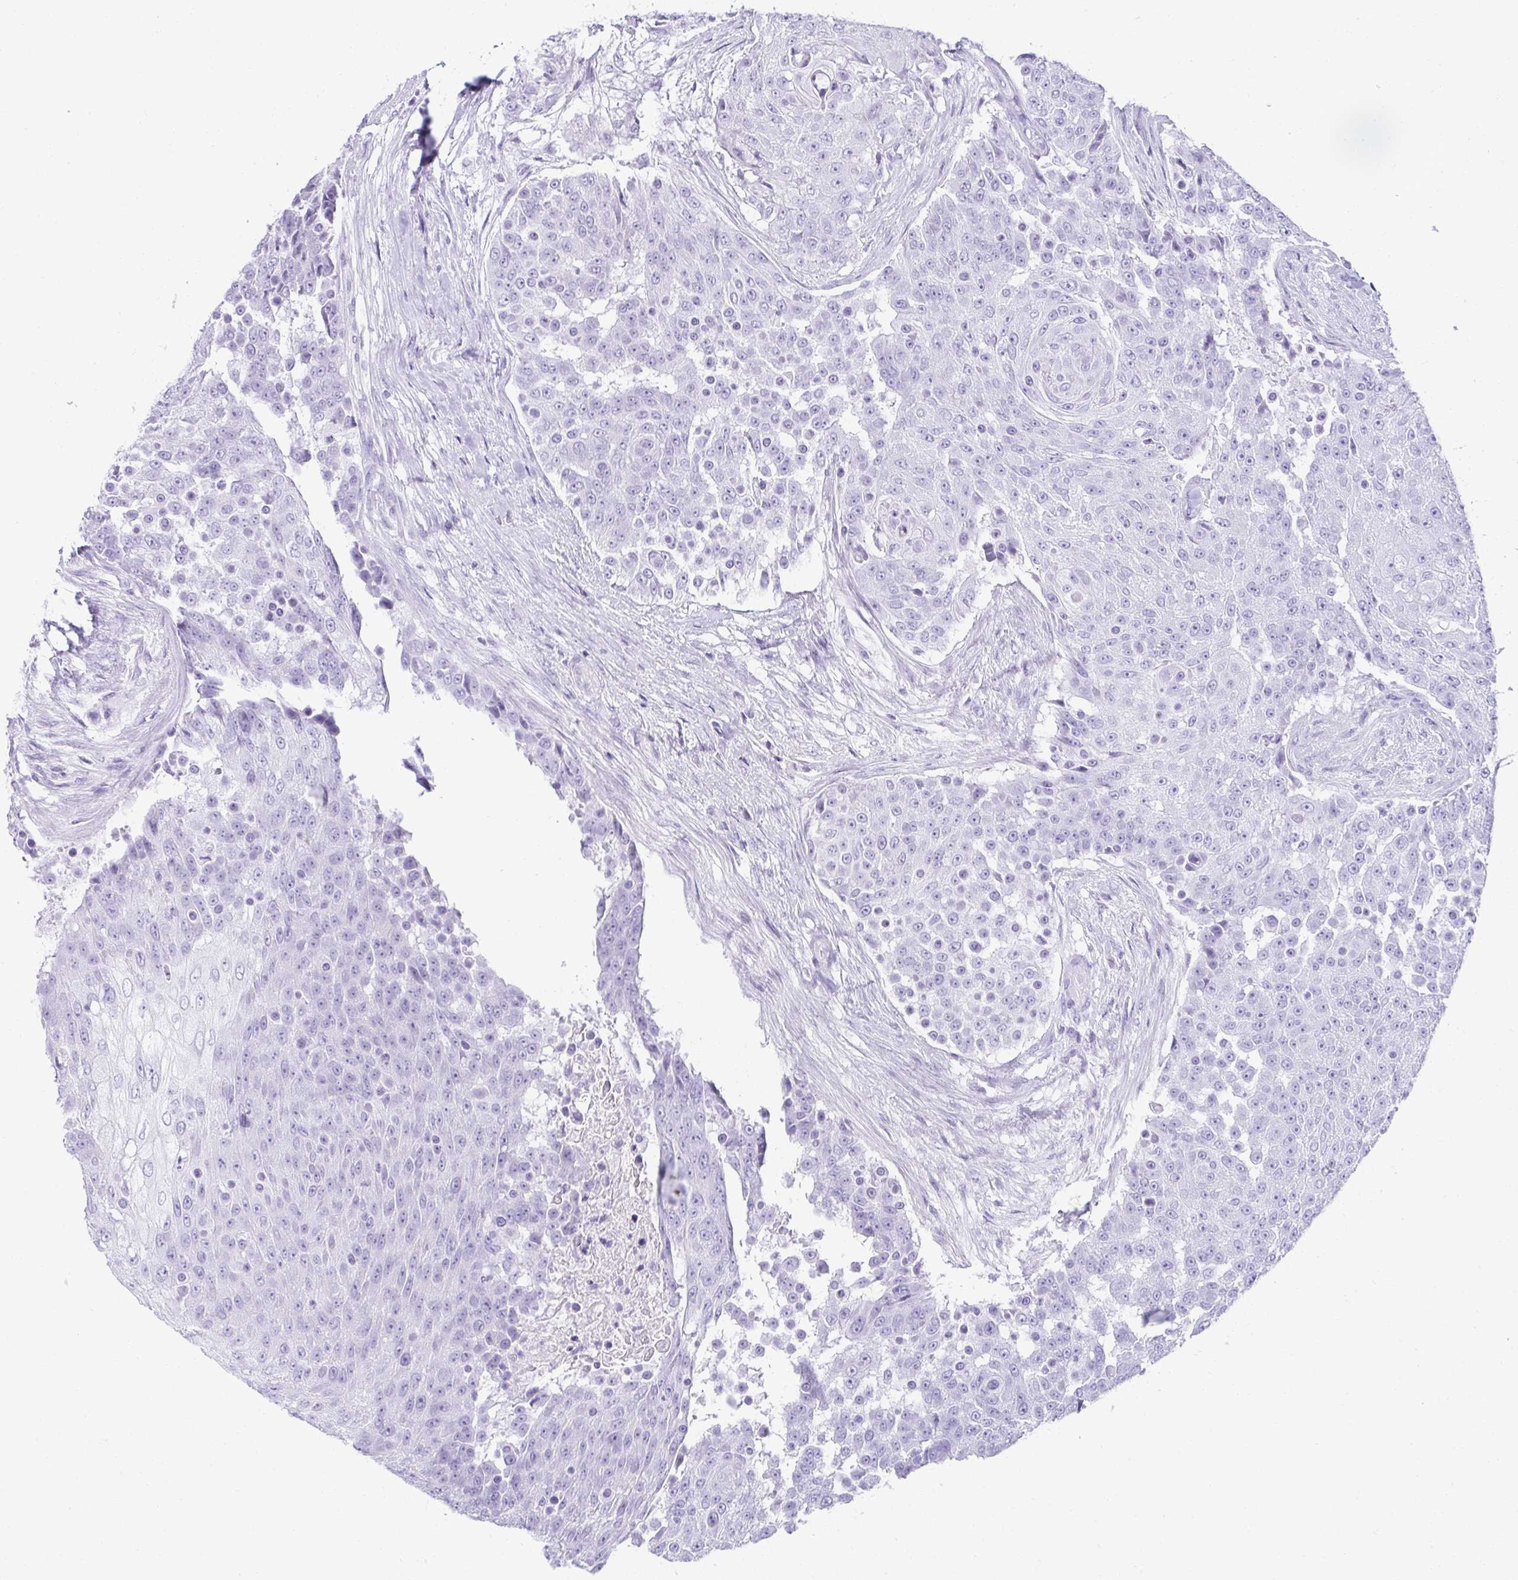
{"staining": {"intensity": "negative", "quantity": "none", "location": "none"}, "tissue": "urothelial cancer", "cell_type": "Tumor cells", "image_type": "cancer", "snomed": [{"axis": "morphology", "description": "Urothelial carcinoma, High grade"}, {"axis": "topography", "description": "Urinary bladder"}], "caption": "Immunohistochemistry image of human urothelial carcinoma (high-grade) stained for a protein (brown), which reveals no positivity in tumor cells.", "gene": "RNF183", "patient": {"sex": "female", "age": 63}}